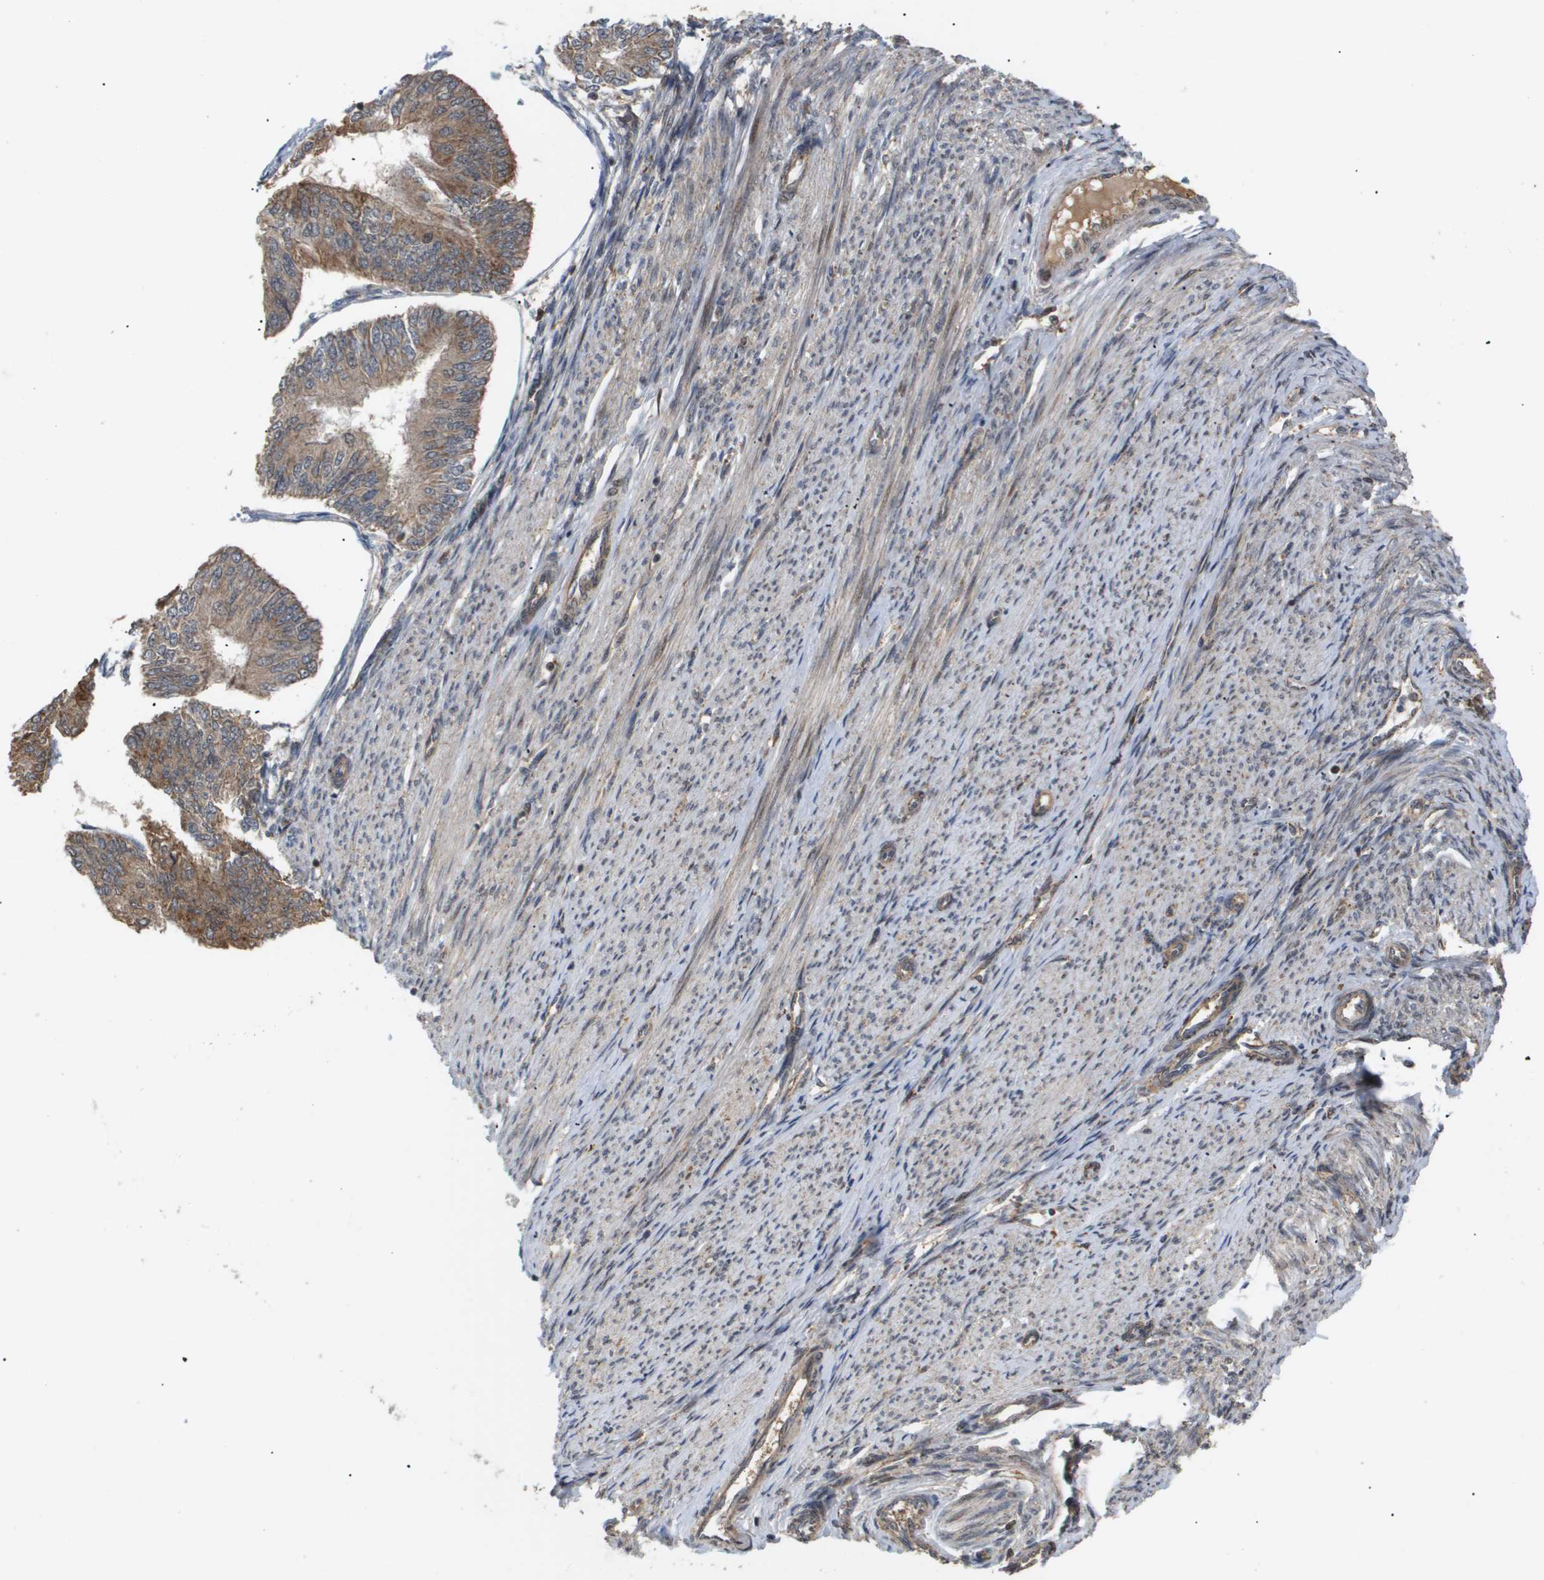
{"staining": {"intensity": "moderate", "quantity": ">75%", "location": "cytoplasmic/membranous"}, "tissue": "endometrial cancer", "cell_type": "Tumor cells", "image_type": "cancer", "snomed": [{"axis": "morphology", "description": "Adenocarcinoma, NOS"}, {"axis": "topography", "description": "Endometrium"}], "caption": "High-magnification brightfield microscopy of adenocarcinoma (endometrial) stained with DAB (brown) and counterstained with hematoxylin (blue). tumor cells exhibit moderate cytoplasmic/membranous staining is appreciated in about>75% of cells. (DAB IHC with brightfield microscopy, high magnification).", "gene": "PDGFB", "patient": {"sex": "female", "age": 58}}